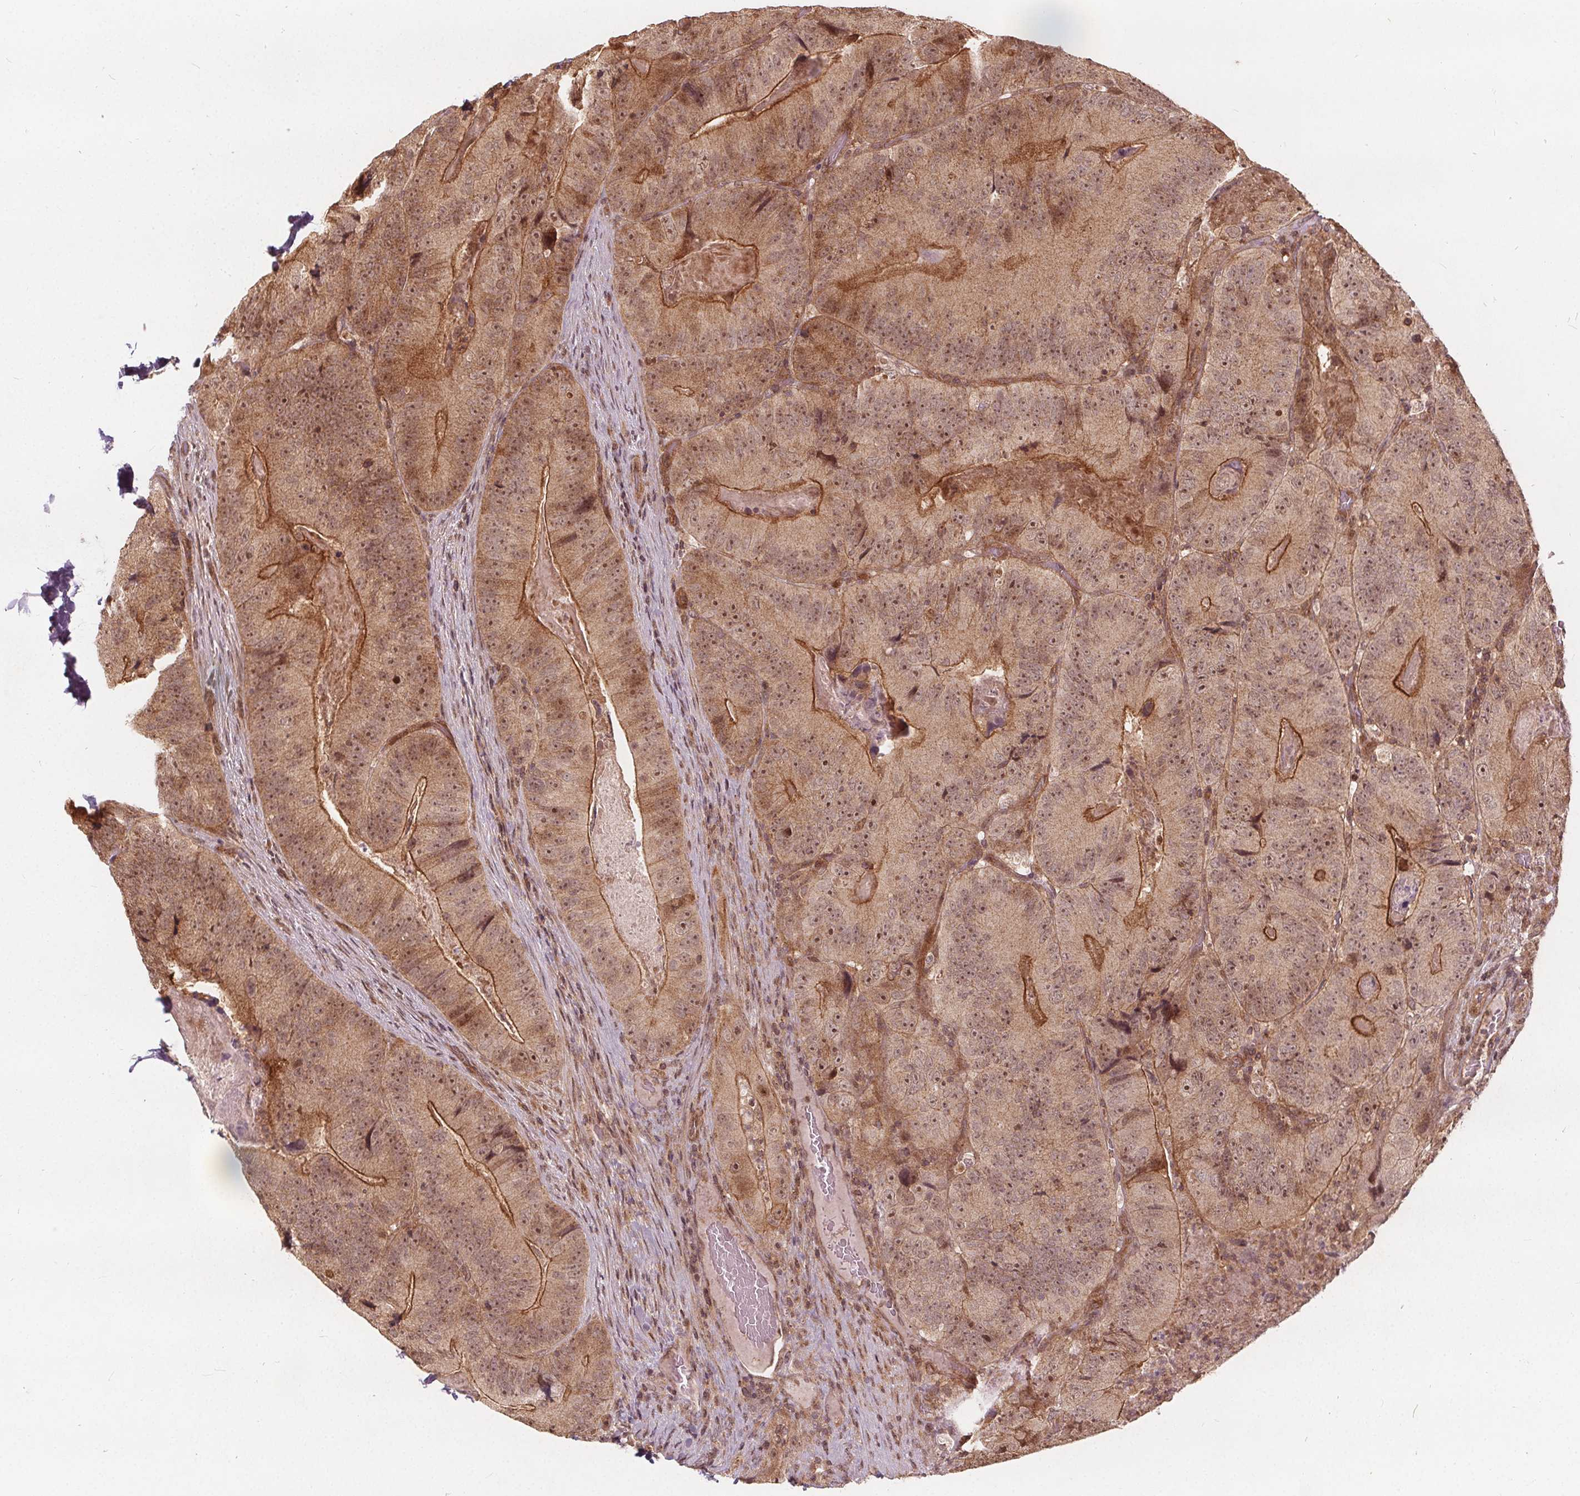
{"staining": {"intensity": "moderate", "quantity": ">75%", "location": "cytoplasmic/membranous,nuclear"}, "tissue": "colorectal cancer", "cell_type": "Tumor cells", "image_type": "cancer", "snomed": [{"axis": "morphology", "description": "Adenocarcinoma, NOS"}, {"axis": "topography", "description": "Colon"}], "caption": "Immunohistochemistry image of neoplastic tissue: colorectal adenocarcinoma stained using immunohistochemistry (IHC) shows medium levels of moderate protein expression localized specifically in the cytoplasmic/membranous and nuclear of tumor cells, appearing as a cytoplasmic/membranous and nuclear brown color.", "gene": "PPP1CB", "patient": {"sex": "female", "age": 86}}